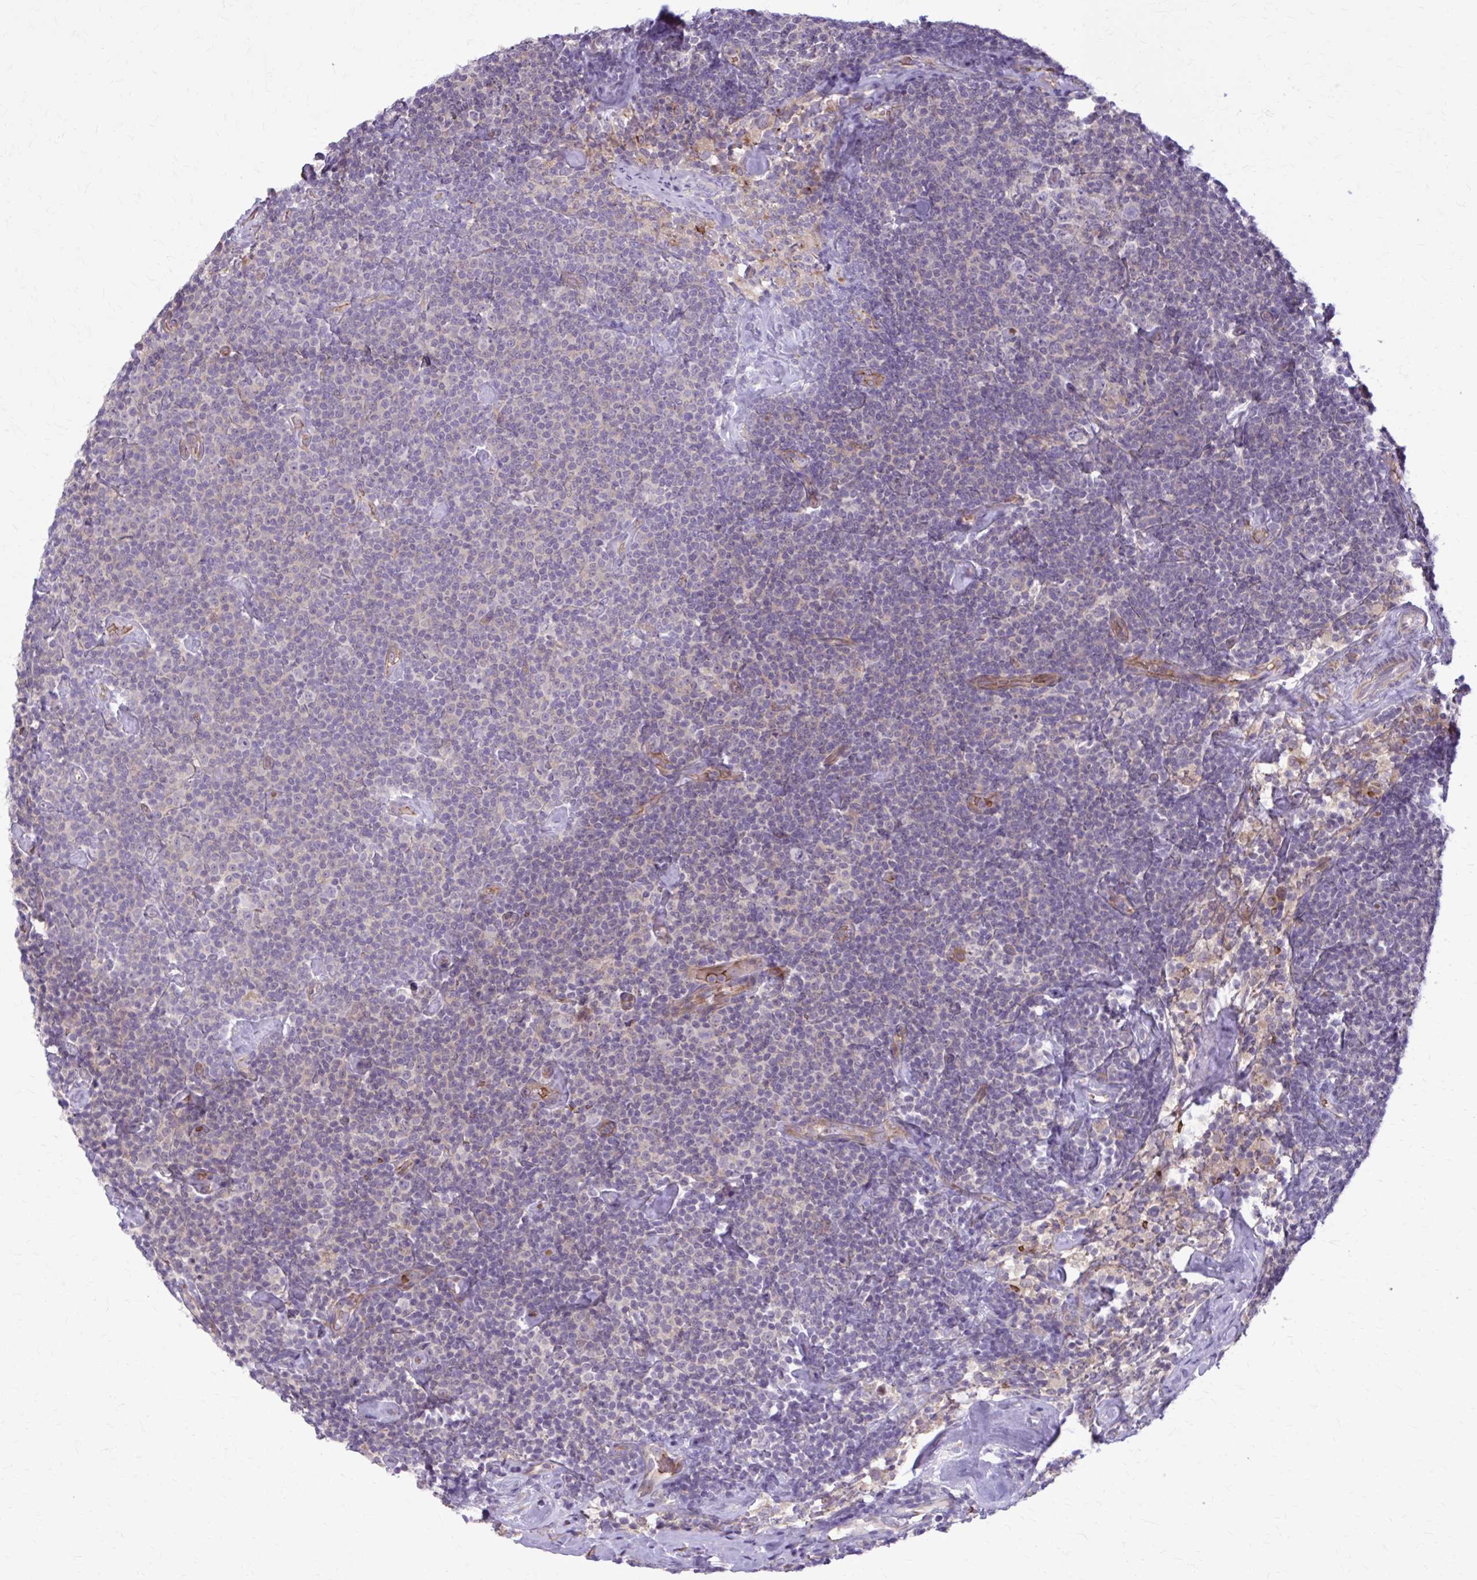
{"staining": {"intensity": "negative", "quantity": "none", "location": "none"}, "tissue": "lymphoma", "cell_type": "Tumor cells", "image_type": "cancer", "snomed": [{"axis": "morphology", "description": "Malignant lymphoma, non-Hodgkin's type, Low grade"}, {"axis": "topography", "description": "Lymph node"}], "caption": "Immunohistochemistry (IHC) image of malignant lymphoma, non-Hodgkin's type (low-grade) stained for a protein (brown), which reveals no staining in tumor cells.", "gene": "SNF8", "patient": {"sex": "male", "age": 81}}